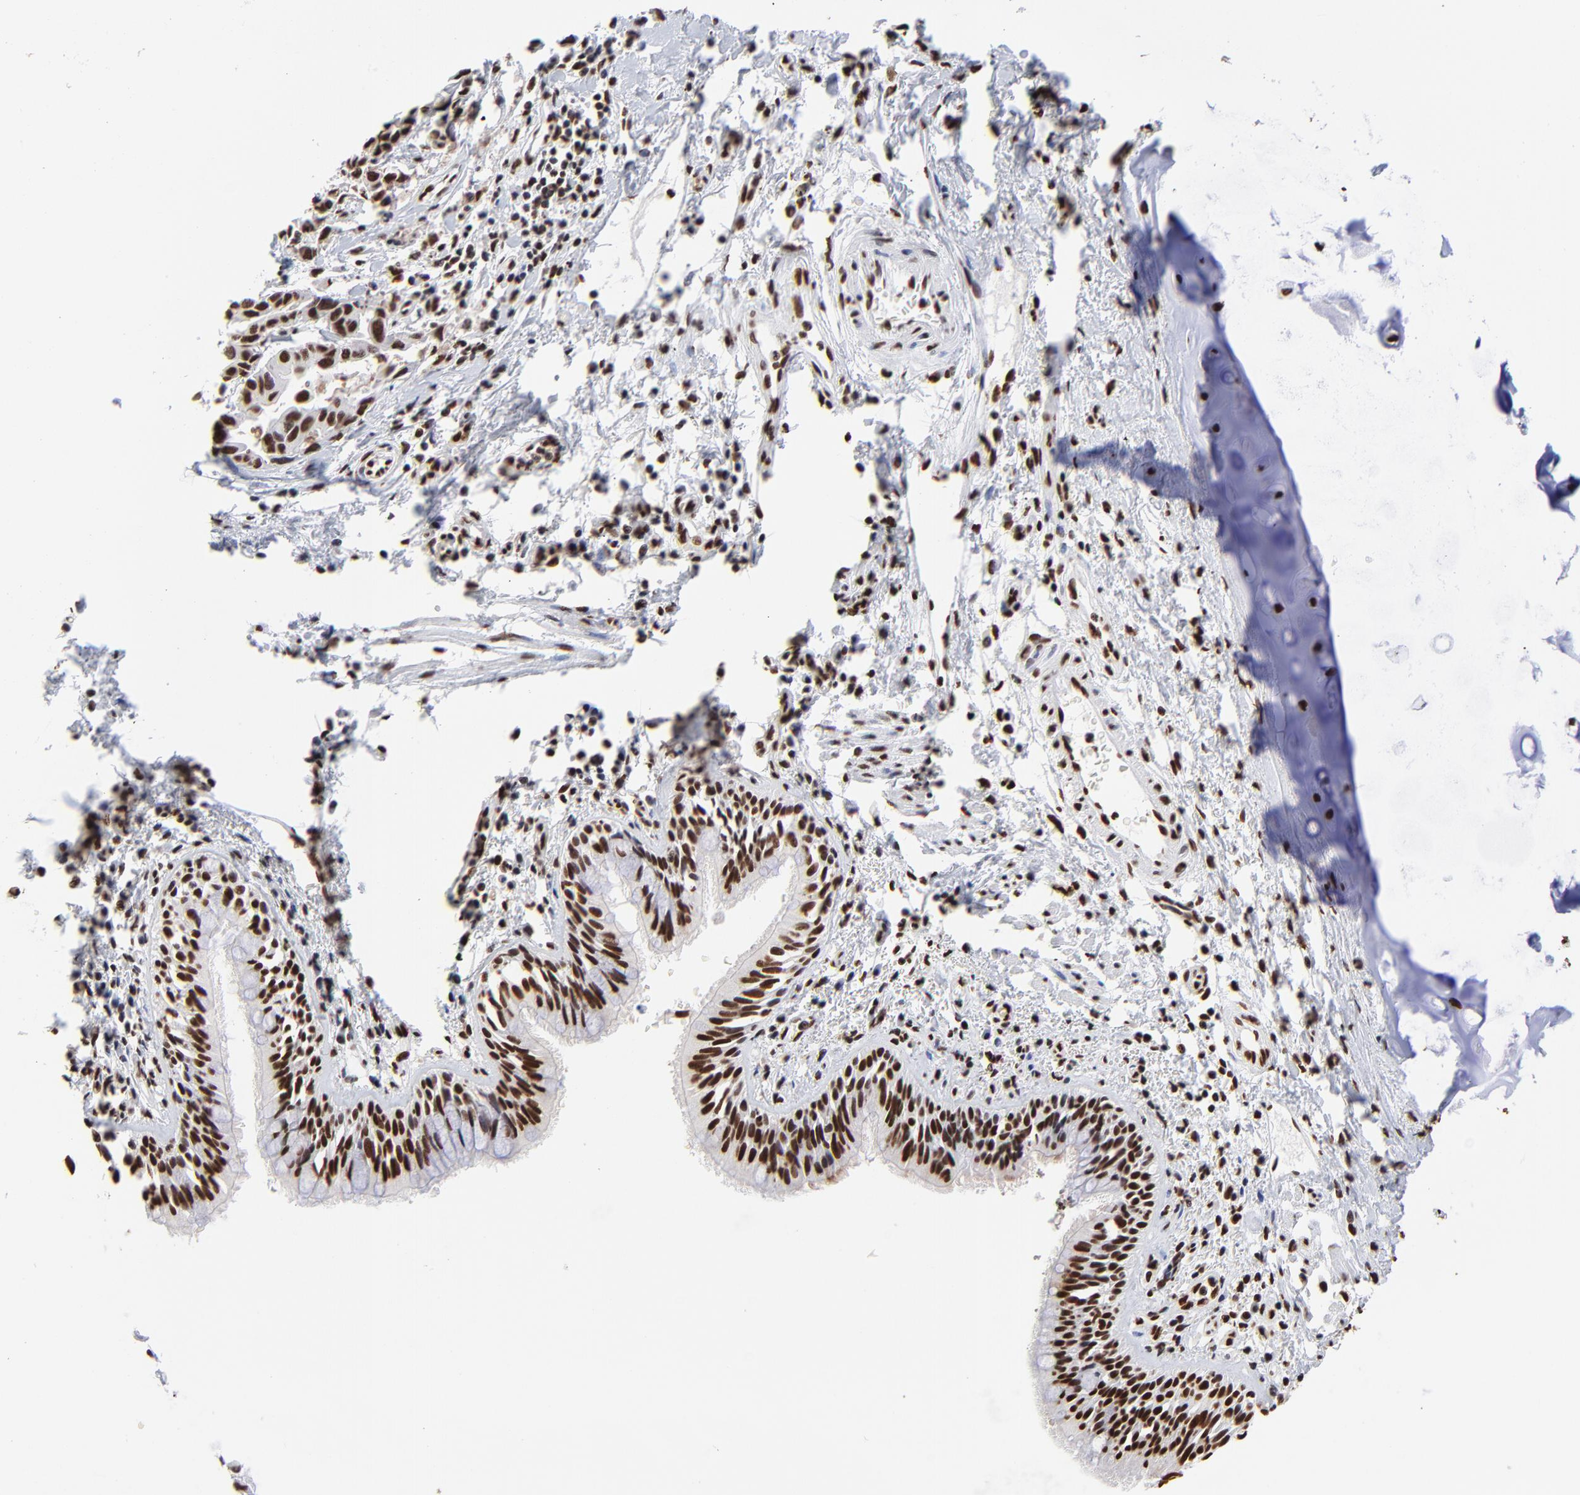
{"staining": {"intensity": "strong", "quantity": ">75%", "location": "nuclear"}, "tissue": "lung cancer", "cell_type": "Tumor cells", "image_type": "cancer", "snomed": [{"axis": "morphology", "description": "Adenocarcinoma, NOS"}, {"axis": "topography", "description": "Lymph node"}, {"axis": "topography", "description": "Lung"}], "caption": "Protein expression analysis of human lung cancer (adenocarcinoma) reveals strong nuclear positivity in about >75% of tumor cells. The staining is performed using DAB (3,3'-diaminobenzidine) brown chromogen to label protein expression. The nuclei are counter-stained blue using hematoxylin.", "gene": "ZNF544", "patient": {"sex": "male", "age": 64}}